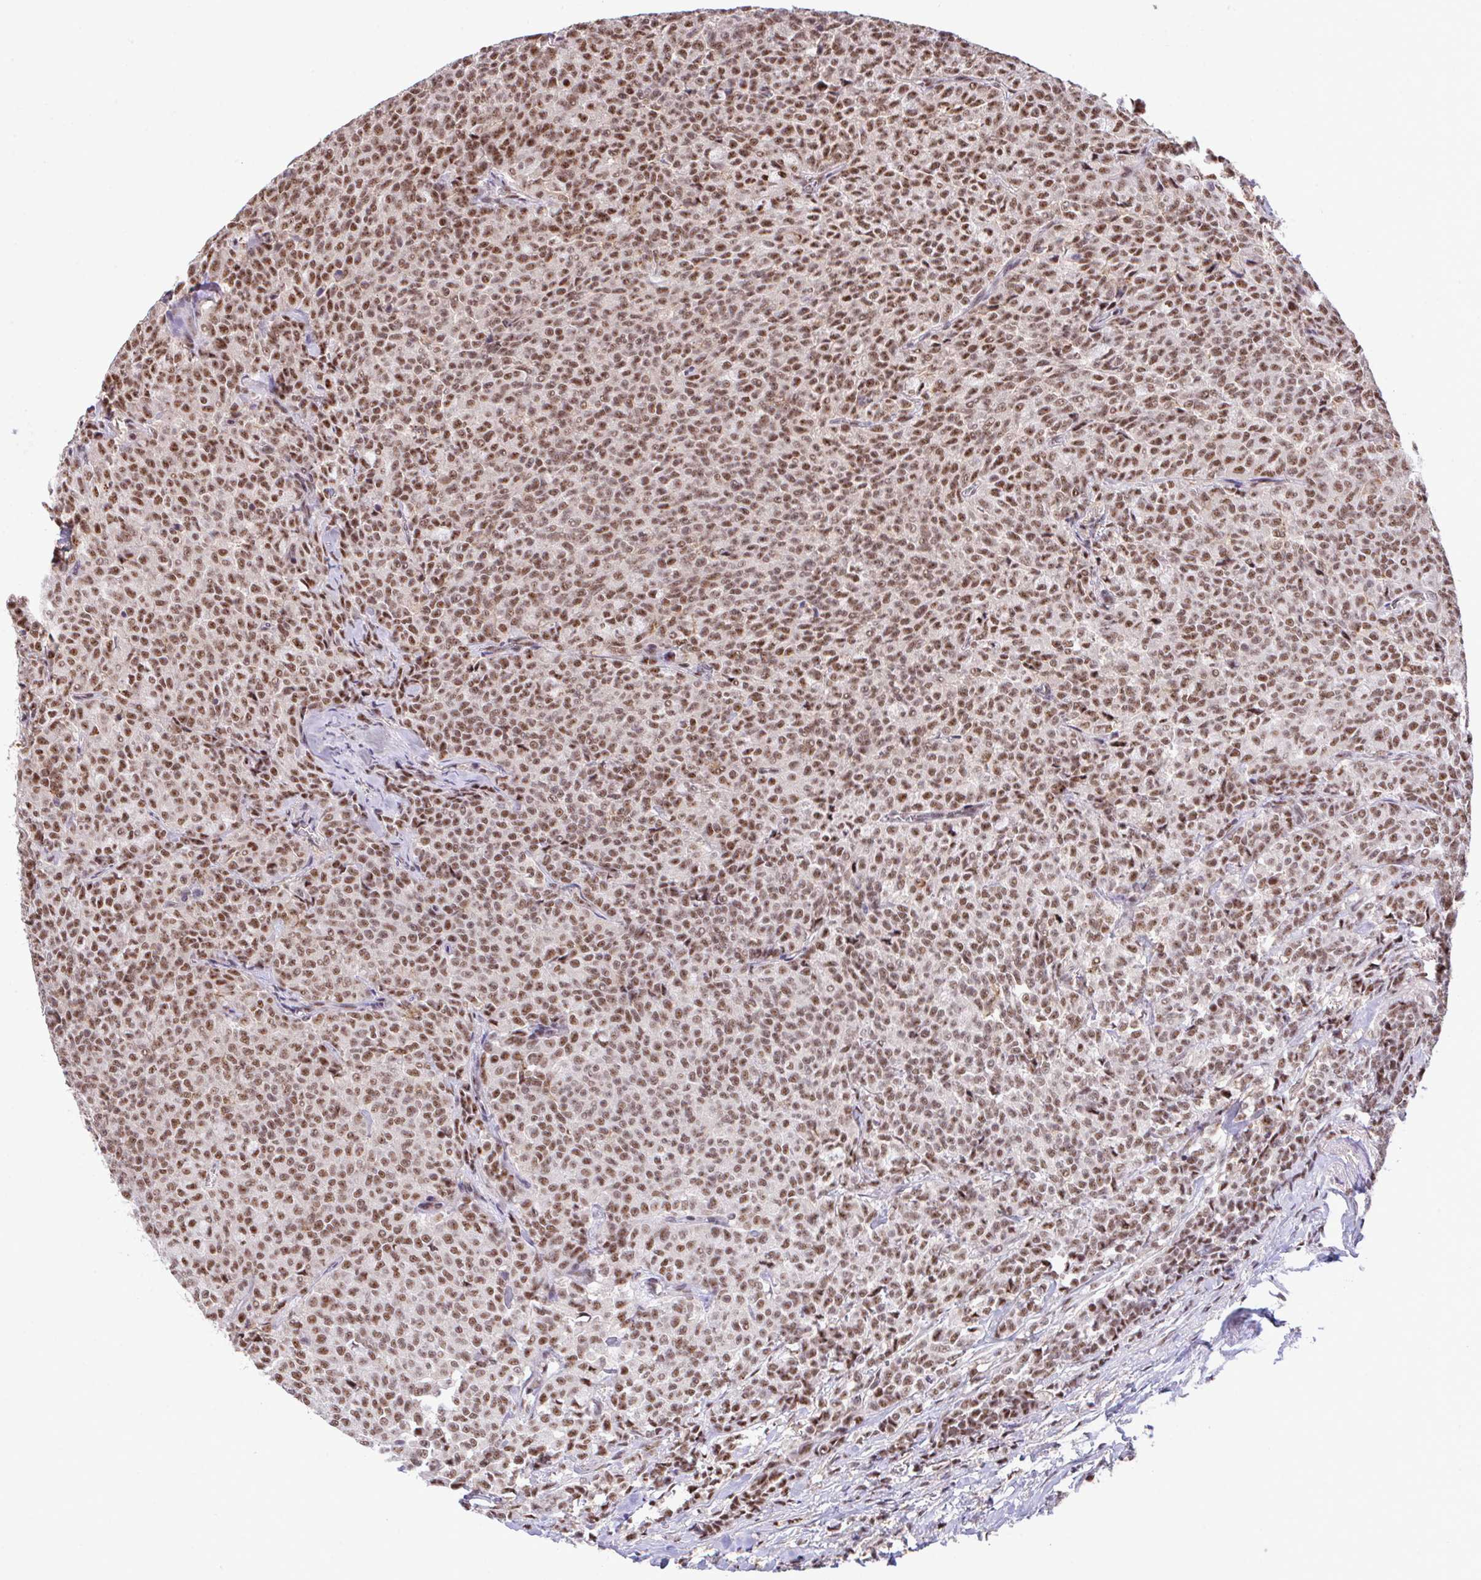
{"staining": {"intensity": "moderate", "quantity": ">75%", "location": "nuclear"}, "tissue": "breast cancer", "cell_type": "Tumor cells", "image_type": "cancer", "snomed": [{"axis": "morphology", "description": "Duct carcinoma"}, {"axis": "topography", "description": "Breast"}], "caption": "Breast cancer (invasive ductal carcinoma) was stained to show a protein in brown. There is medium levels of moderate nuclear expression in approximately >75% of tumor cells.", "gene": "OR6K3", "patient": {"sex": "female", "age": 91}}